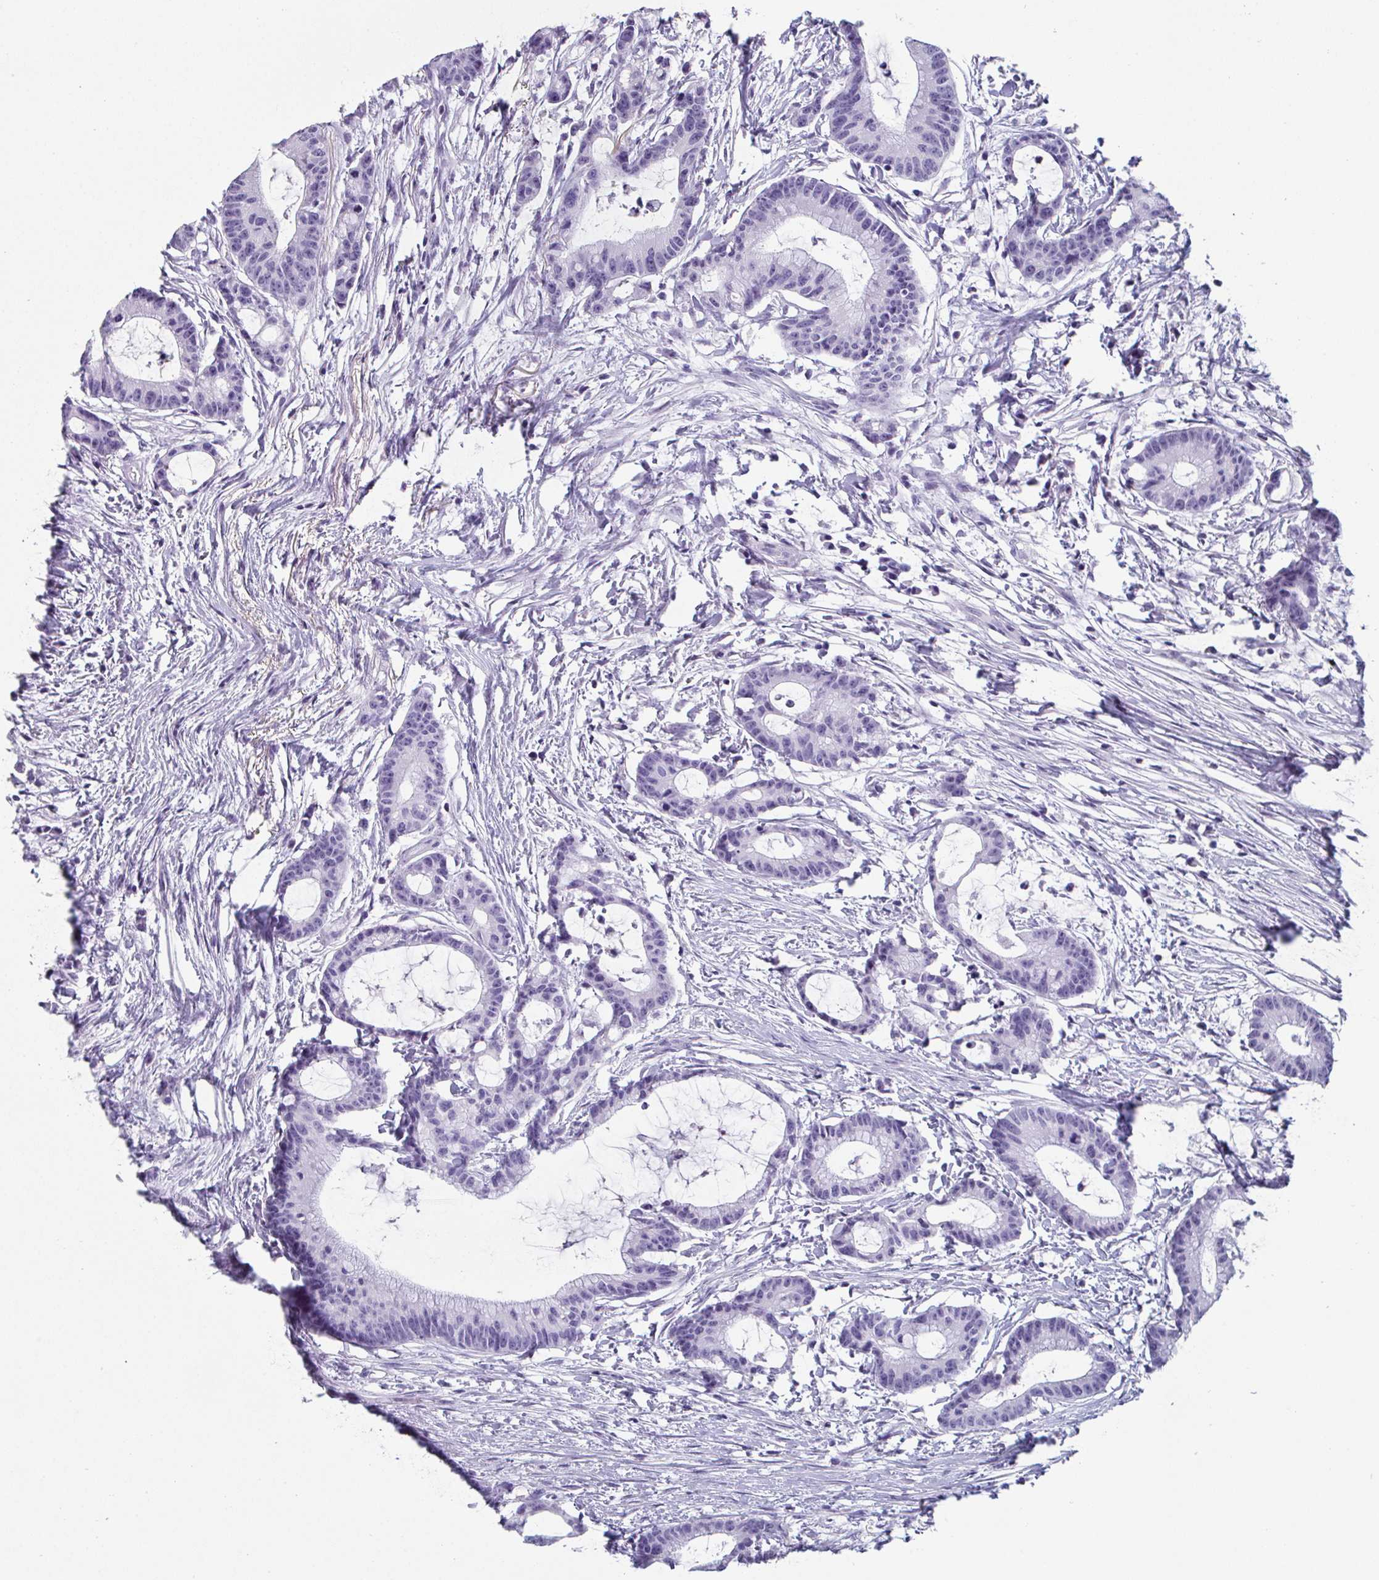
{"staining": {"intensity": "negative", "quantity": "none", "location": "none"}, "tissue": "colorectal cancer", "cell_type": "Tumor cells", "image_type": "cancer", "snomed": [{"axis": "morphology", "description": "Adenocarcinoma, NOS"}, {"axis": "topography", "description": "Colon"}], "caption": "Protein analysis of colorectal cancer exhibits no significant expression in tumor cells. (Immunohistochemistry (ihc), brightfield microscopy, high magnification).", "gene": "CREG2", "patient": {"sex": "female", "age": 78}}